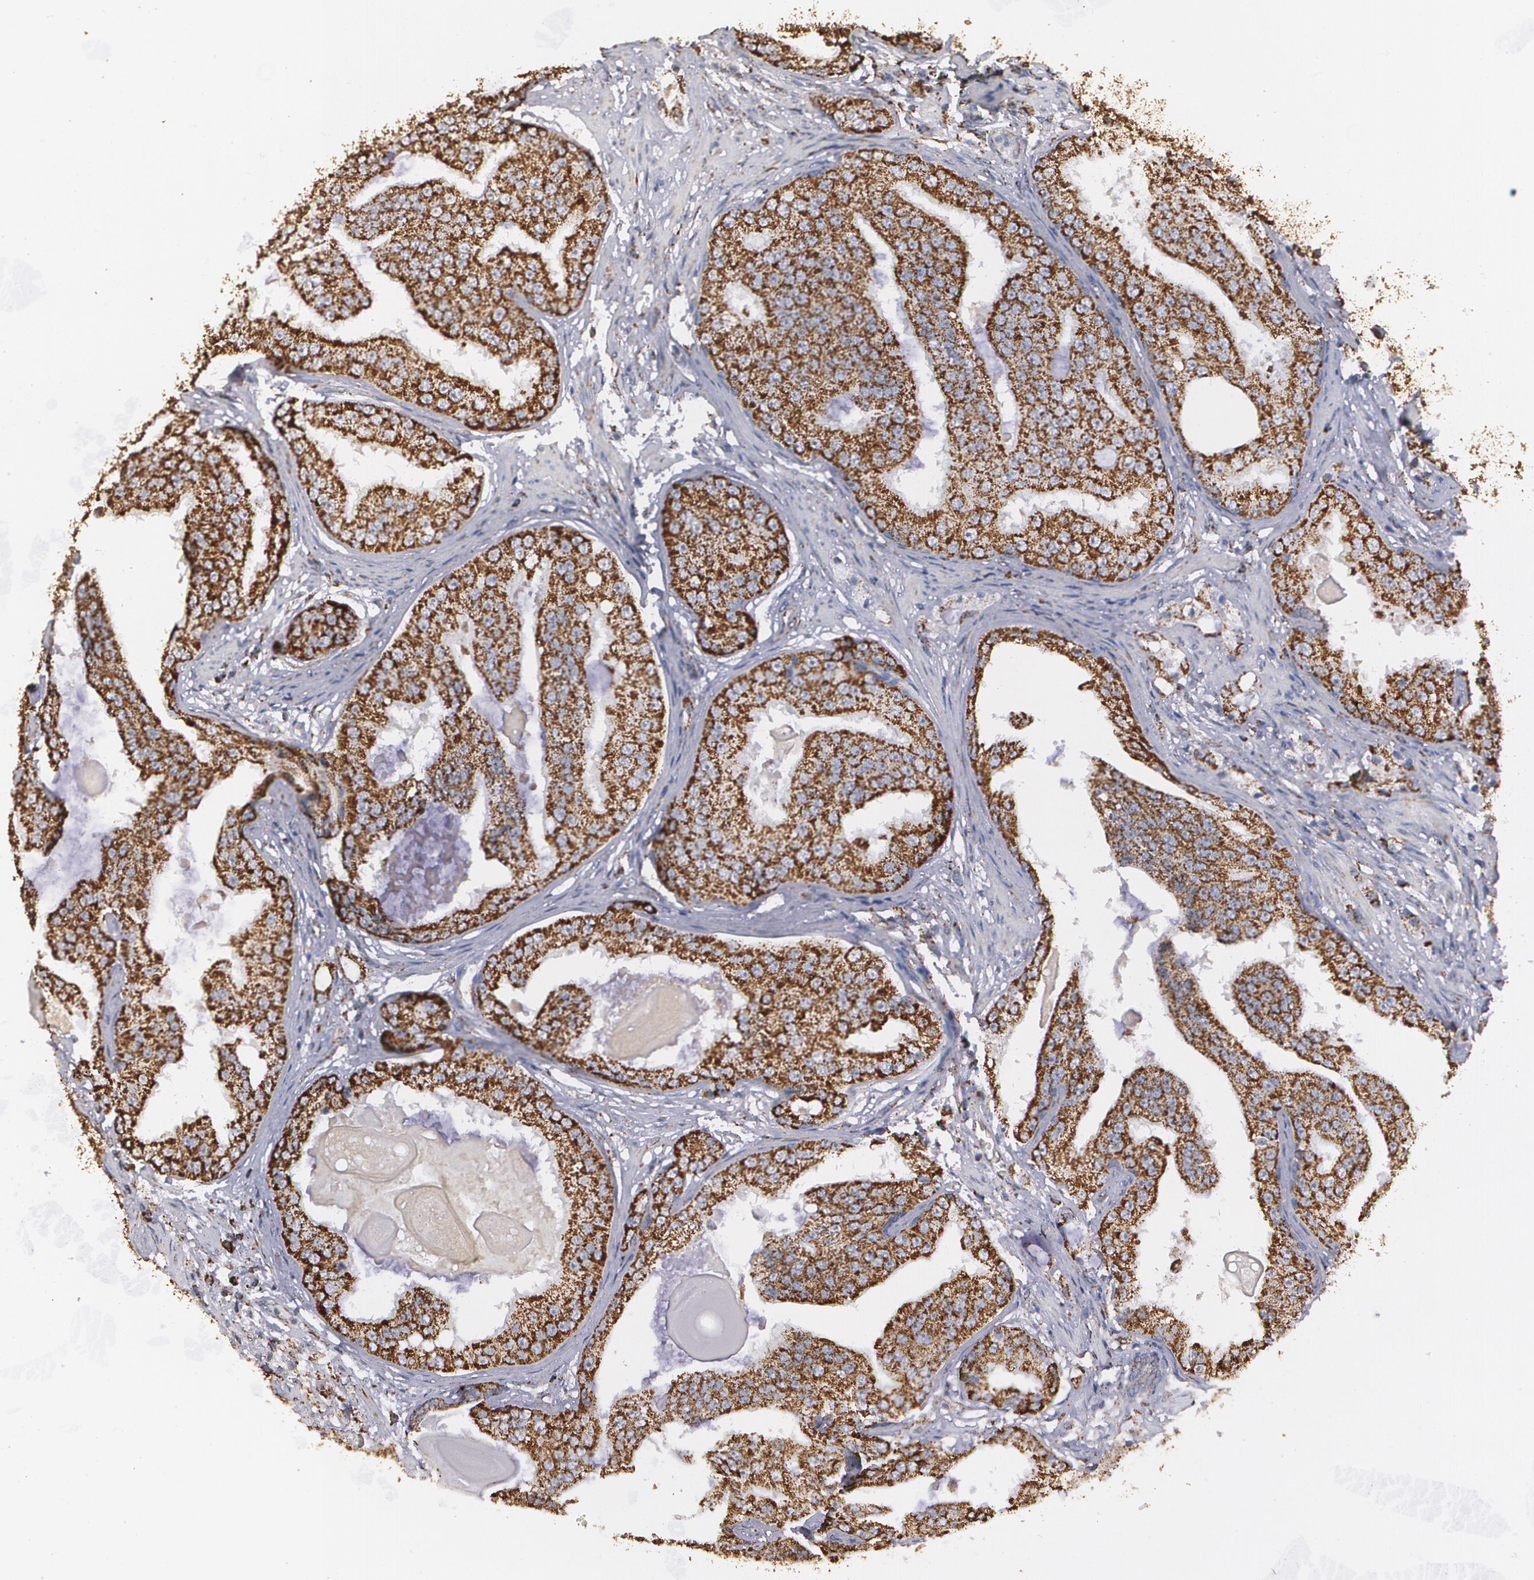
{"staining": {"intensity": "strong", "quantity": ">75%", "location": "cytoplasmic/membranous"}, "tissue": "prostate cancer", "cell_type": "Tumor cells", "image_type": "cancer", "snomed": [{"axis": "morphology", "description": "Adenocarcinoma, High grade"}, {"axis": "topography", "description": "Prostate"}], "caption": "A brown stain shows strong cytoplasmic/membranous staining of a protein in human high-grade adenocarcinoma (prostate) tumor cells.", "gene": "HSPD1", "patient": {"sex": "male", "age": 68}}